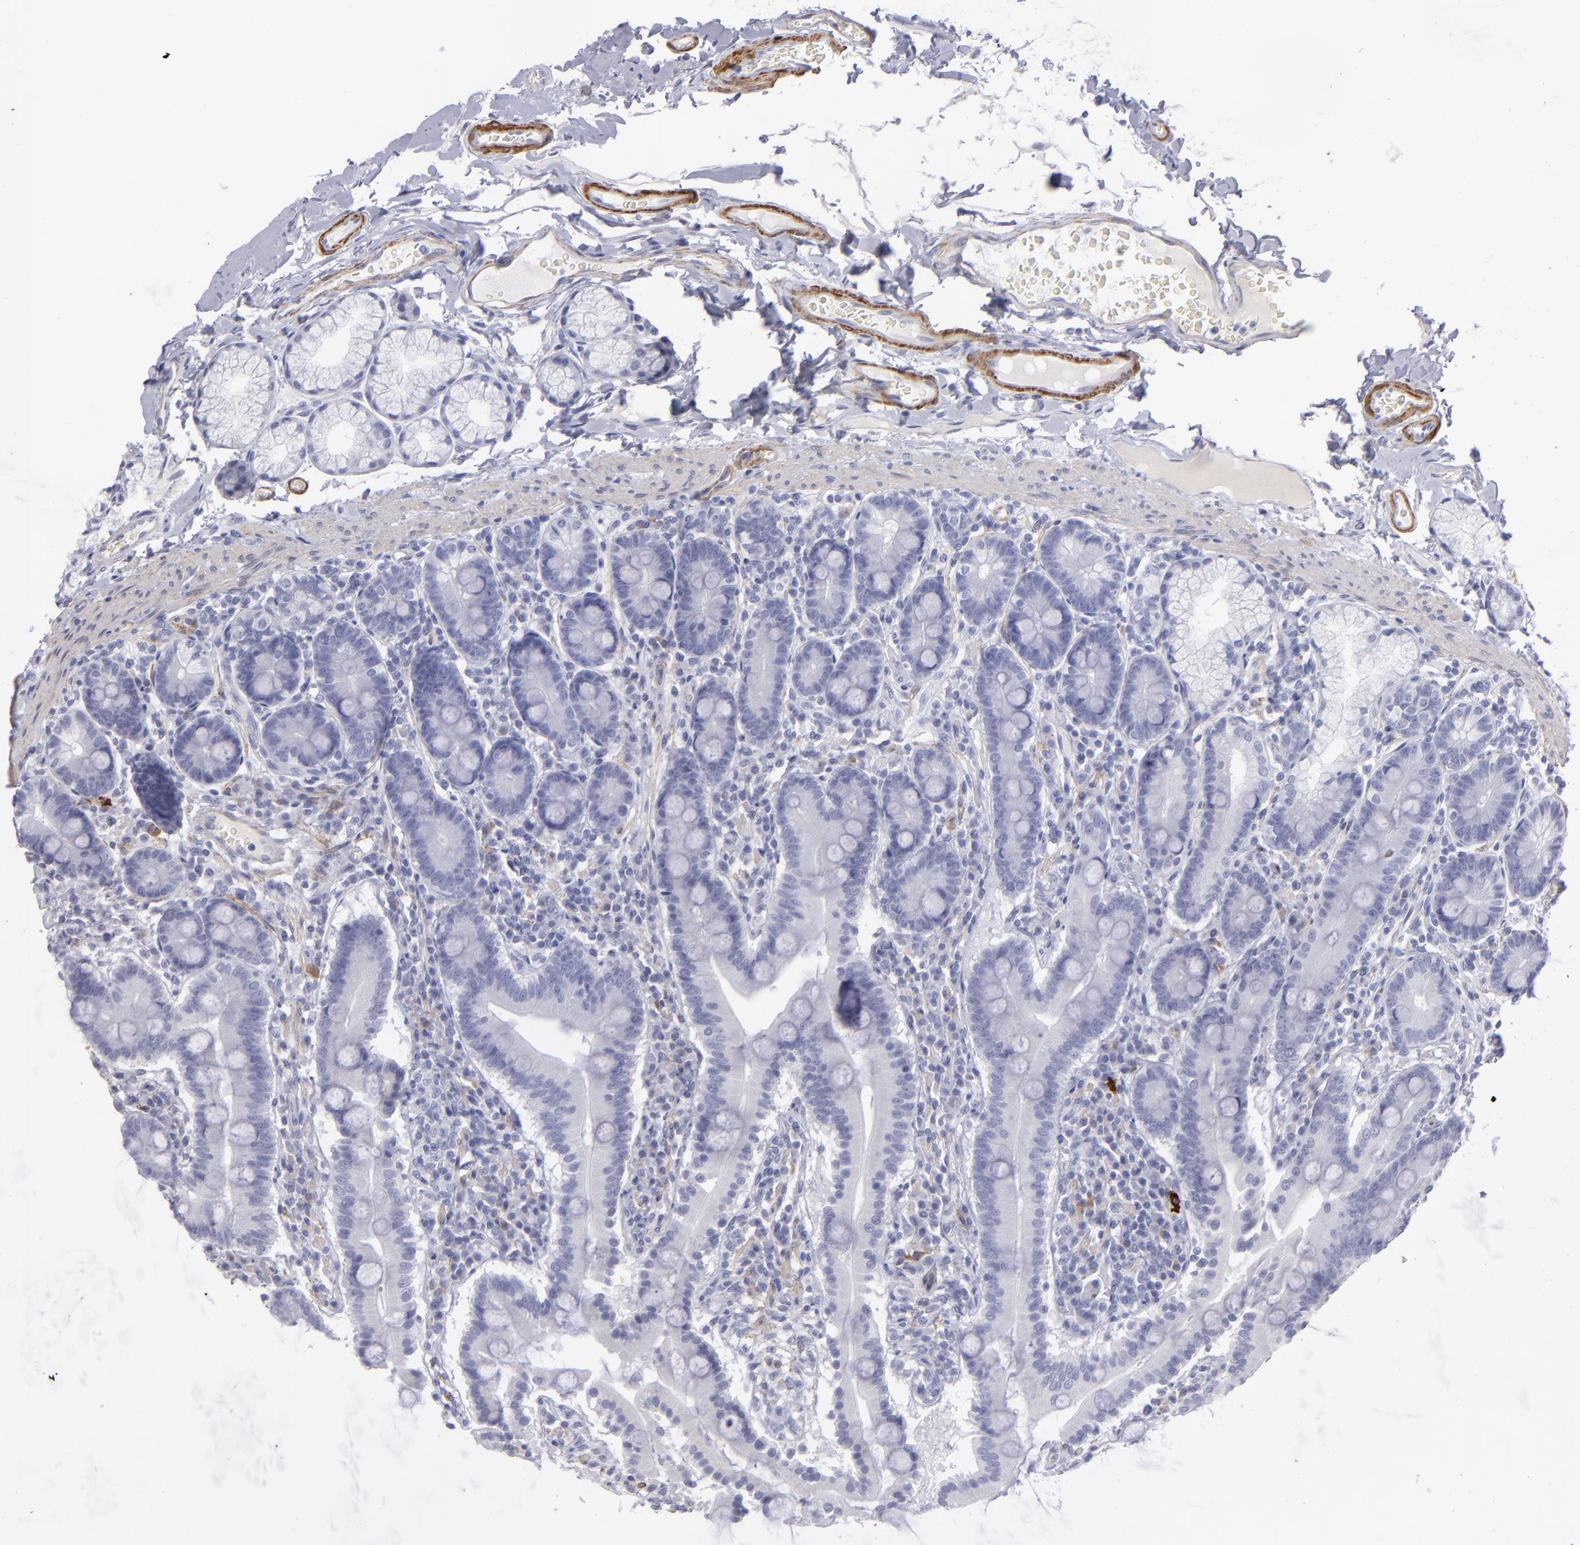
{"staining": {"intensity": "negative", "quantity": "none", "location": "none"}, "tissue": "duodenum", "cell_type": "Glandular cells", "image_type": "normal", "snomed": [{"axis": "morphology", "description": "Normal tissue, NOS"}, {"axis": "topography", "description": "Duodenum"}], "caption": "This histopathology image is of unremarkable duodenum stained with IHC to label a protein in brown with the nuclei are counter-stained blue. There is no expression in glandular cells.", "gene": "MYH11", "patient": {"sex": "male", "age": 50}}